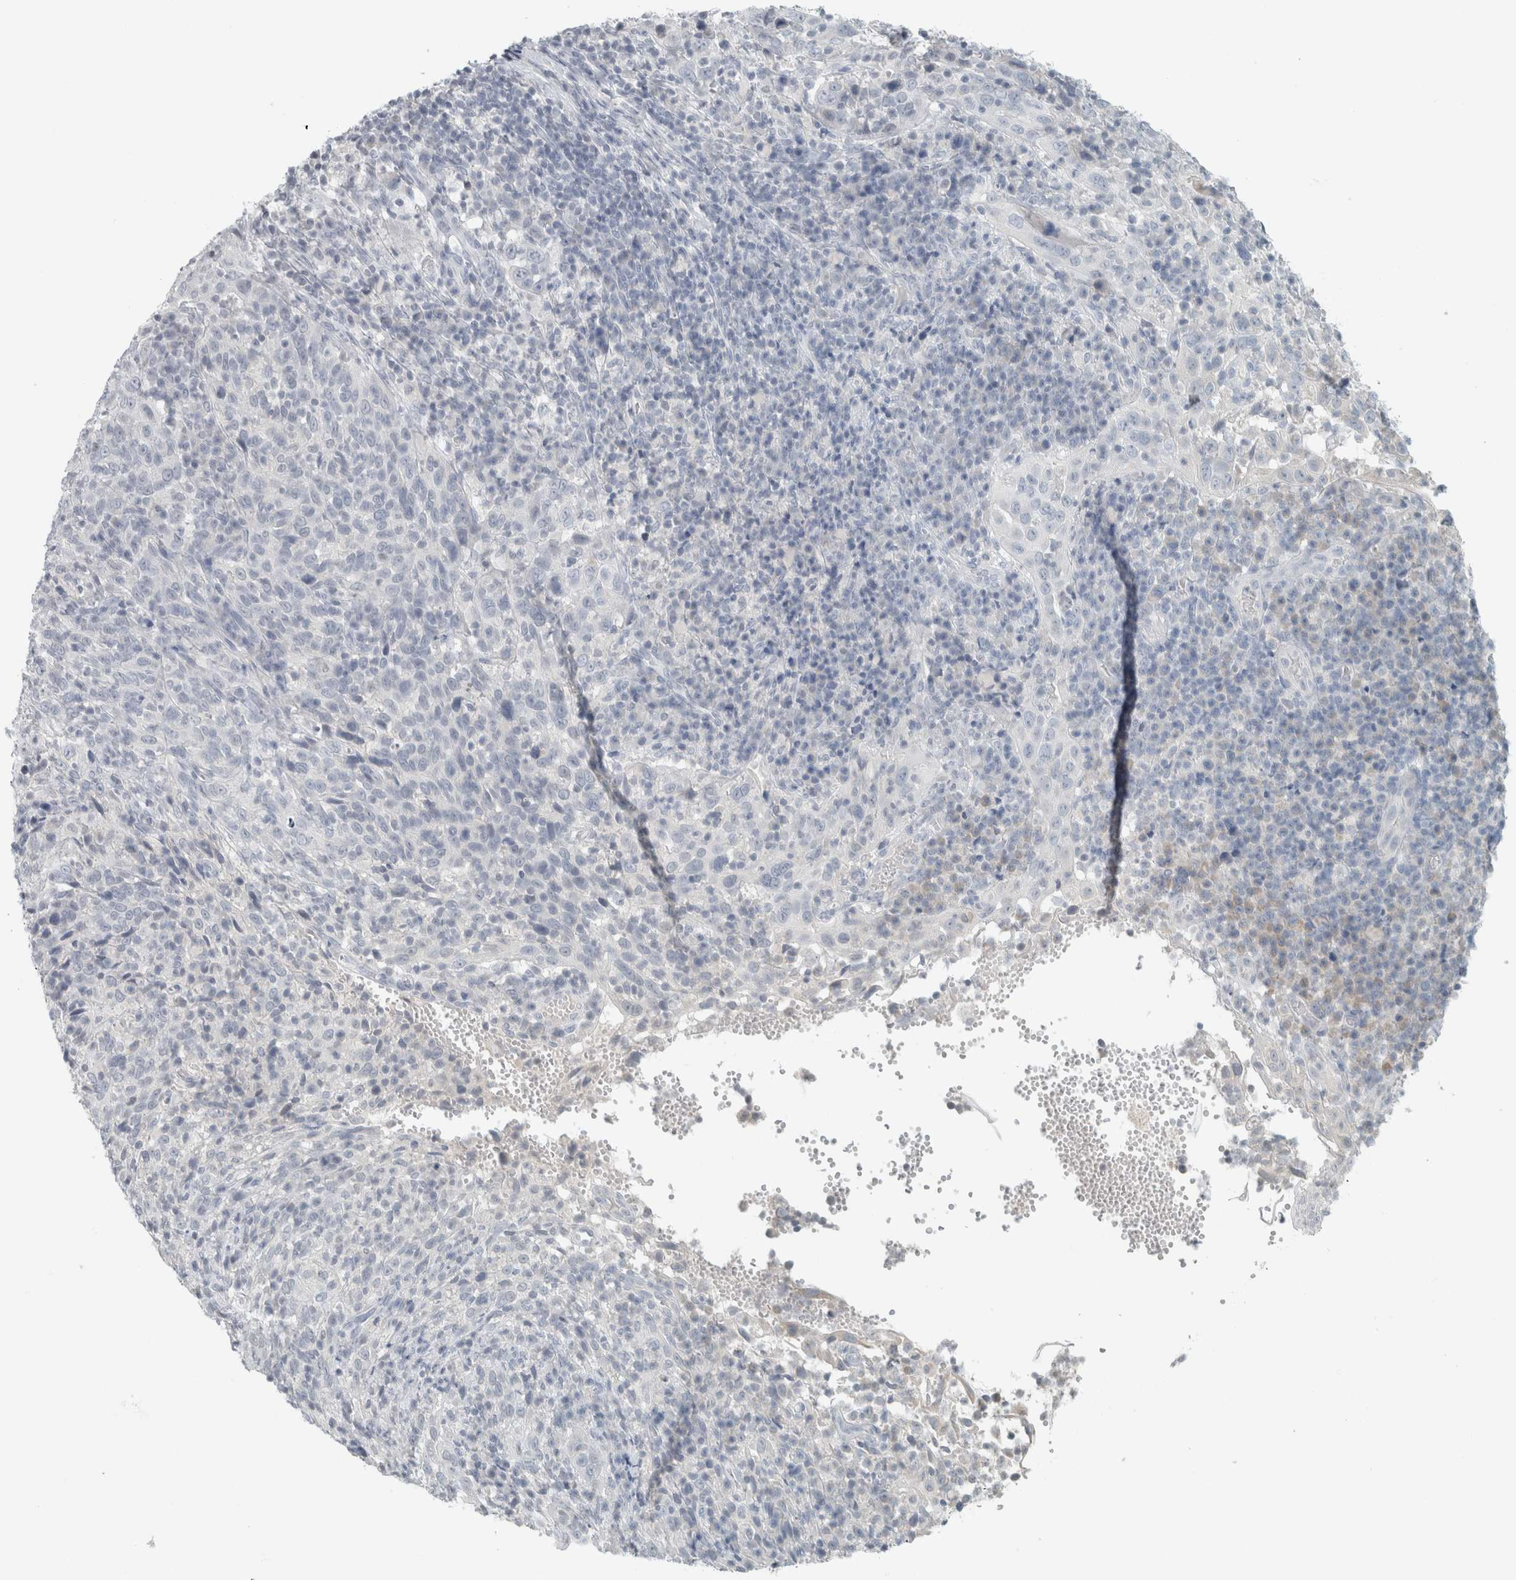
{"staining": {"intensity": "negative", "quantity": "none", "location": "none"}, "tissue": "cervical cancer", "cell_type": "Tumor cells", "image_type": "cancer", "snomed": [{"axis": "morphology", "description": "Squamous cell carcinoma, NOS"}, {"axis": "topography", "description": "Cervix"}], "caption": "Human cervical cancer stained for a protein using immunohistochemistry (IHC) reveals no staining in tumor cells.", "gene": "TRIT1", "patient": {"sex": "female", "age": 46}}